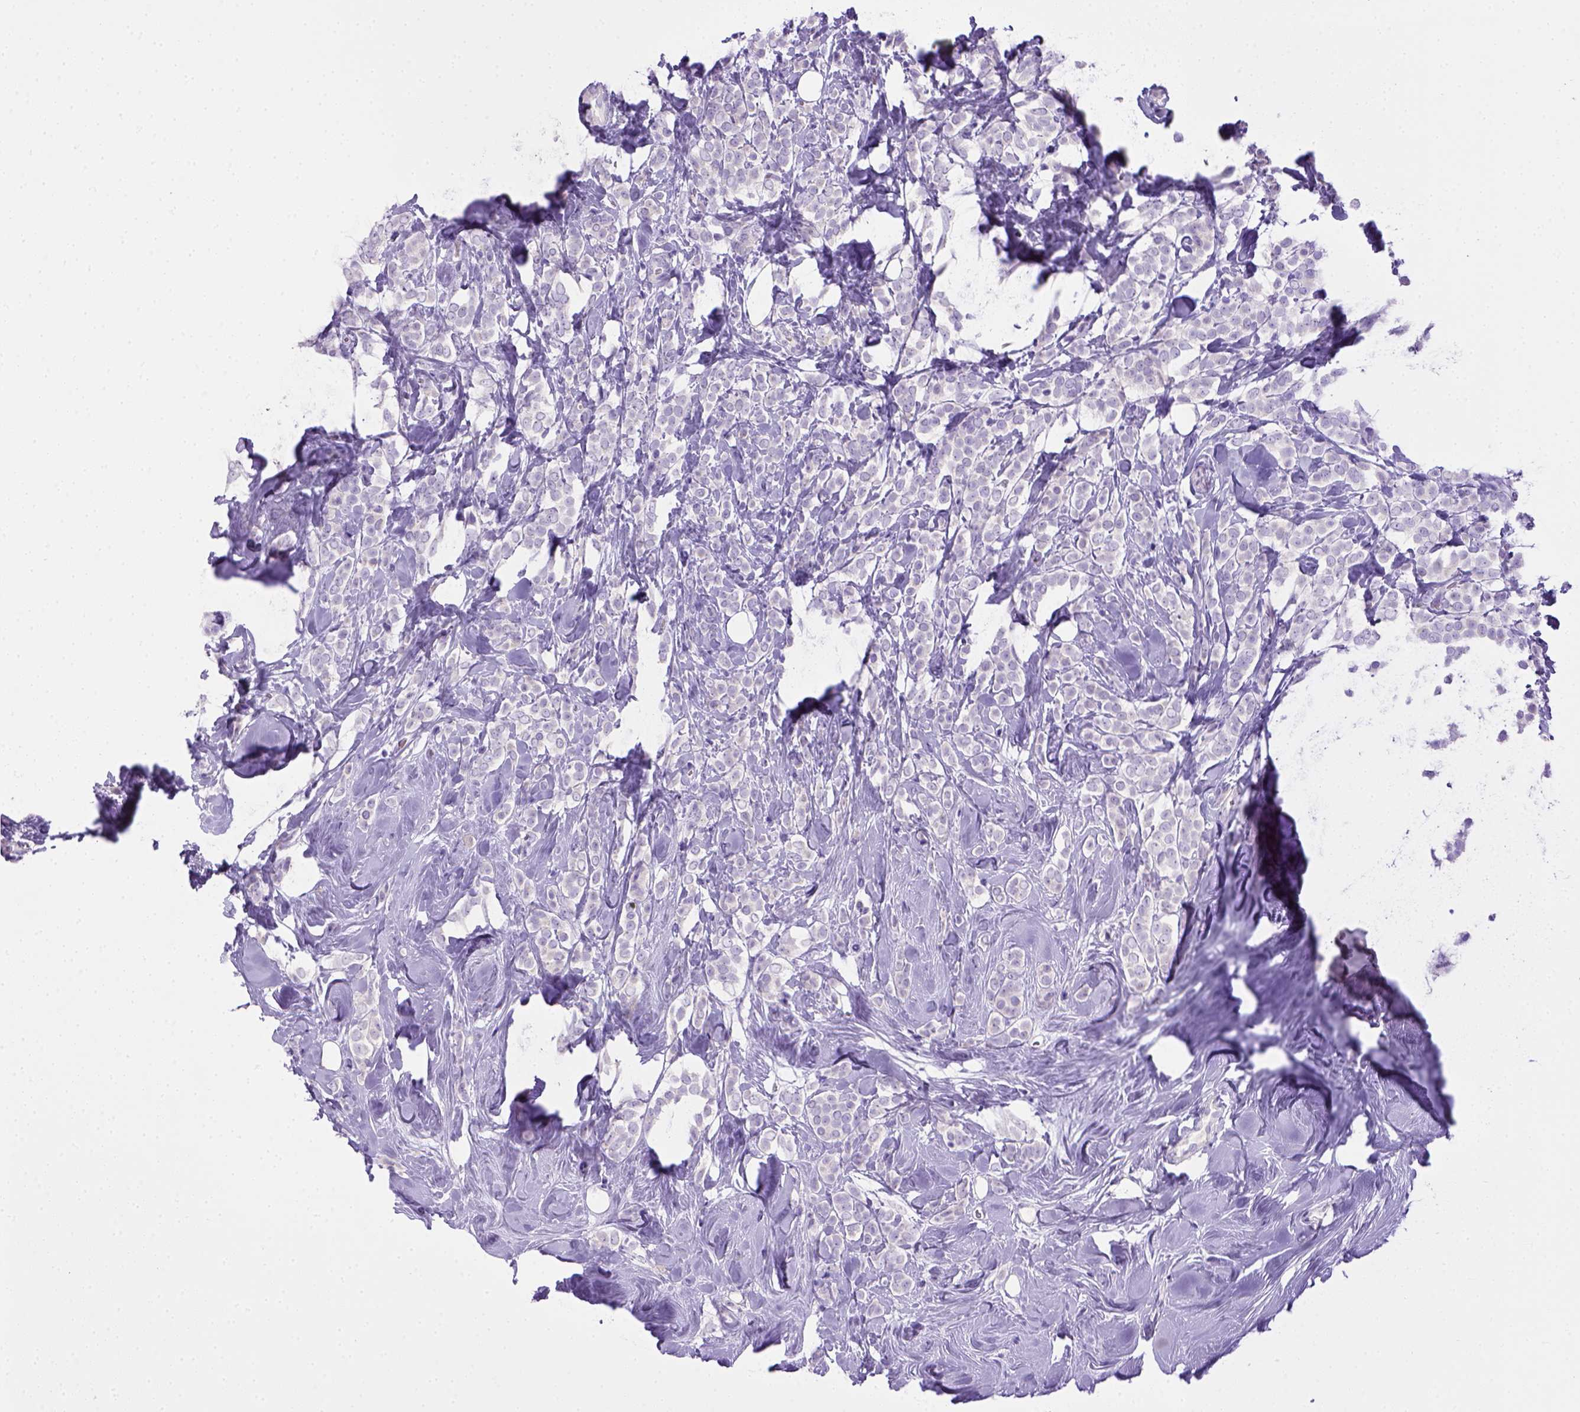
{"staining": {"intensity": "negative", "quantity": "none", "location": "none"}, "tissue": "breast cancer", "cell_type": "Tumor cells", "image_type": "cancer", "snomed": [{"axis": "morphology", "description": "Lobular carcinoma"}, {"axis": "topography", "description": "Breast"}], "caption": "The photomicrograph demonstrates no staining of tumor cells in breast lobular carcinoma.", "gene": "BAAT", "patient": {"sex": "female", "age": 49}}